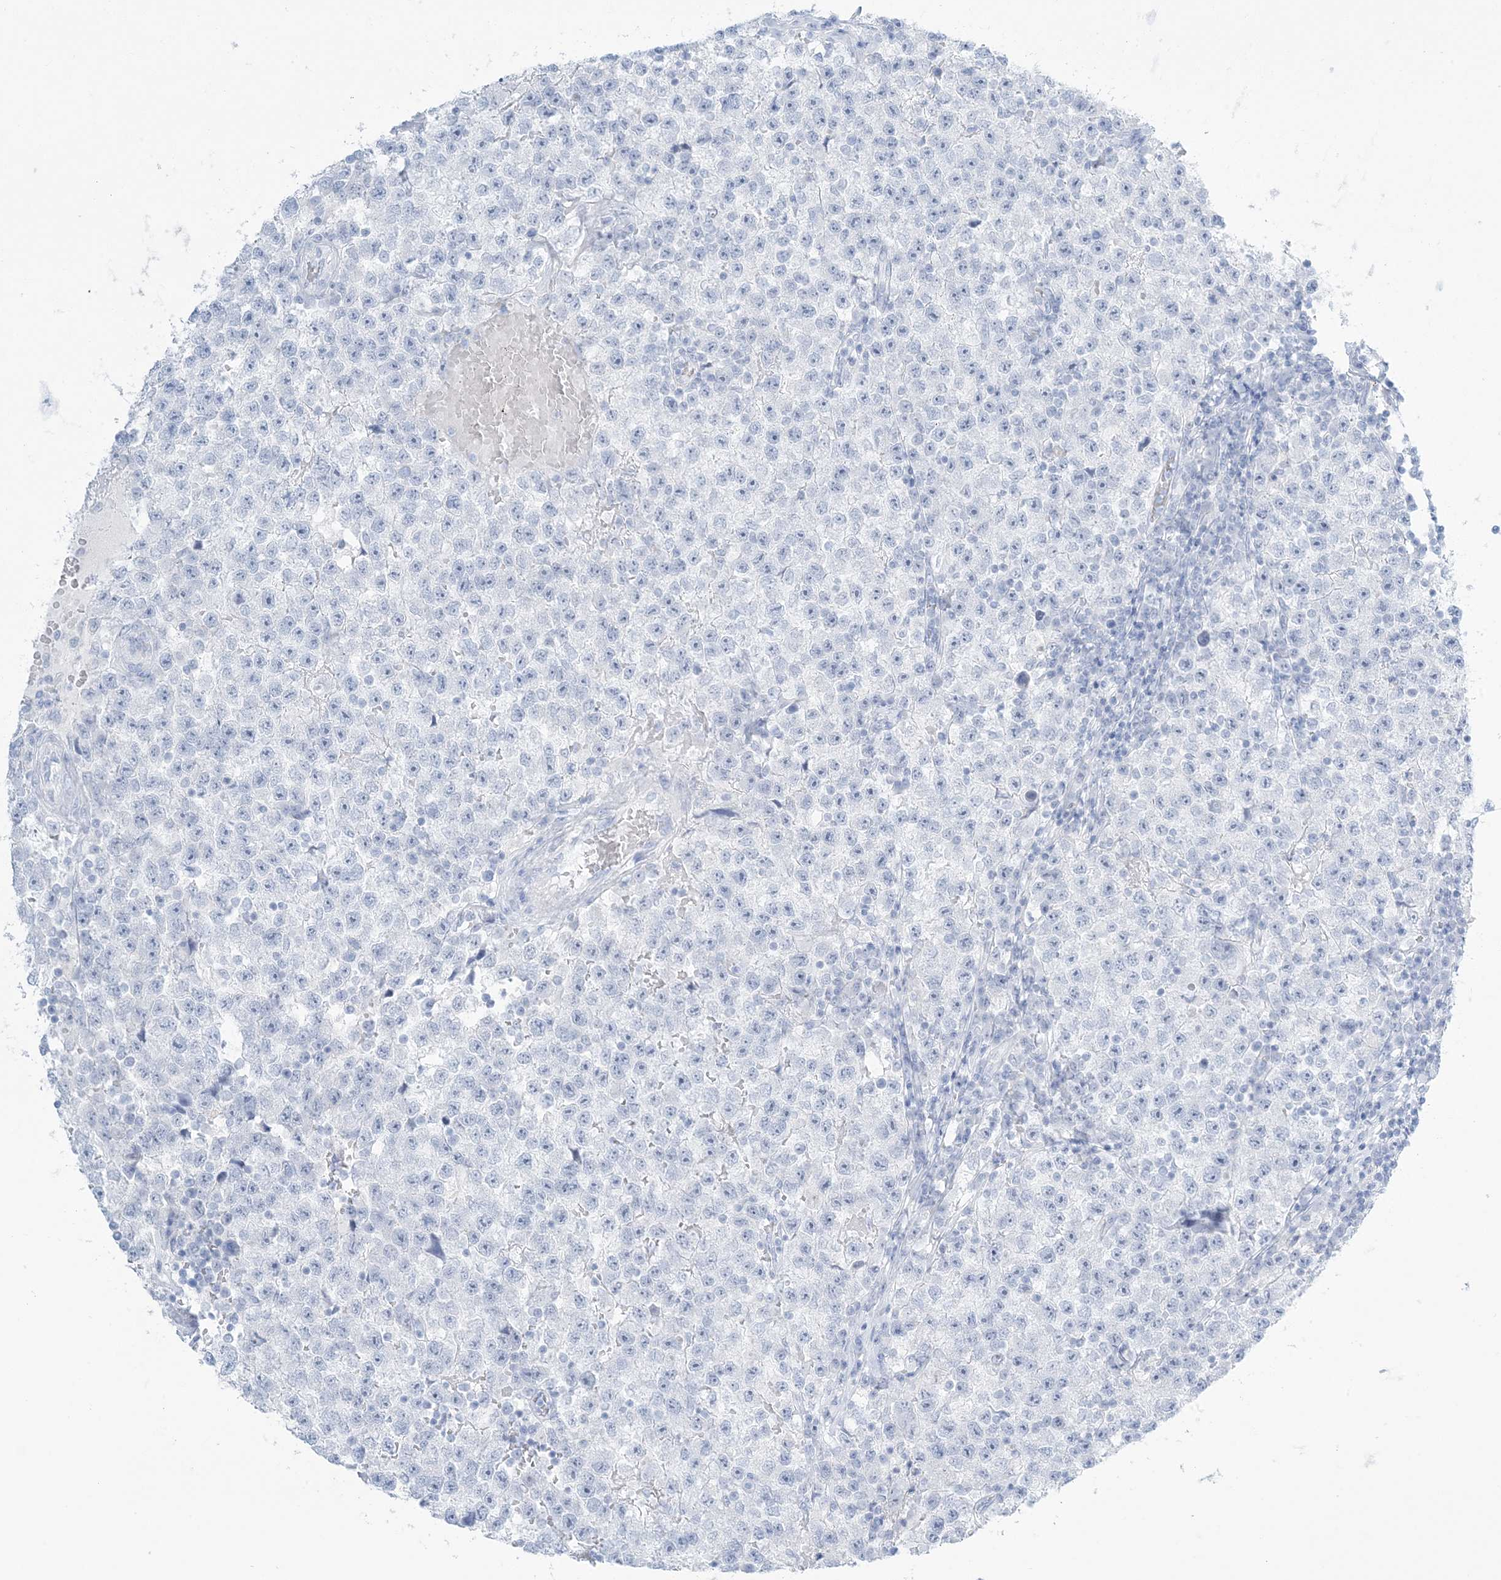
{"staining": {"intensity": "negative", "quantity": "none", "location": "none"}, "tissue": "testis cancer", "cell_type": "Tumor cells", "image_type": "cancer", "snomed": [{"axis": "morphology", "description": "Seminoma, NOS"}, {"axis": "topography", "description": "Testis"}], "caption": "There is no significant staining in tumor cells of seminoma (testis).", "gene": "AGXT", "patient": {"sex": "male", "age": 22}}